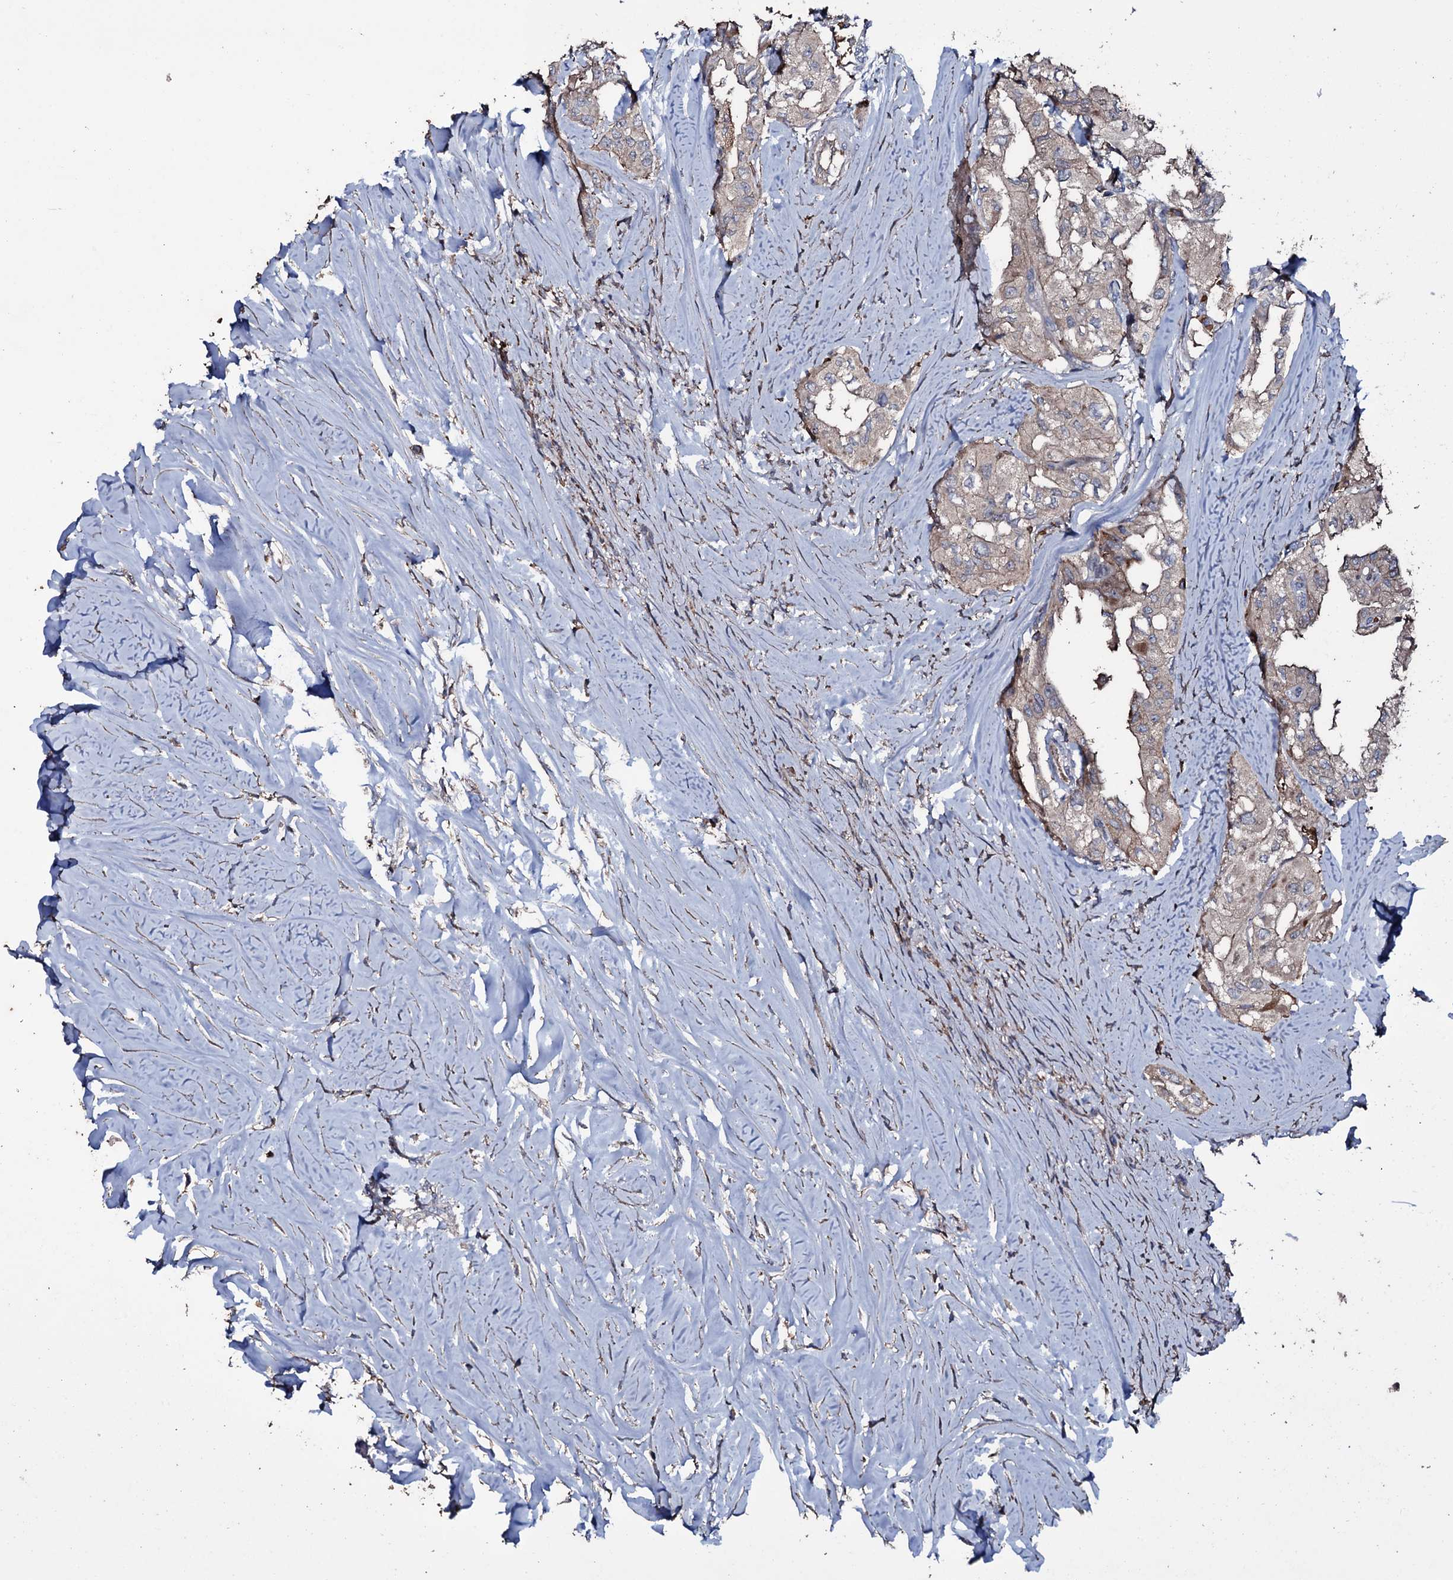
{"staining": {"intensity": "negative", "quantity": "none", "location": "none"}, "tissue": "thyroid cancer", "cell_type": "Tumor cells", "image_type": "cancer", "snomed": [{"axis": "morphology", "description": "Papillary adenocarcinoma, NOS"}, {"axis": "topography", "description": "Thyroid gland"}], "caption": "Immunohistochemistry of thyroid cancer (papillary adenocarcinoma) demonstrates no expression in tumor cells.", "gene": "ZSWIM8", "patient": {"sex": "female", "age": 59}}